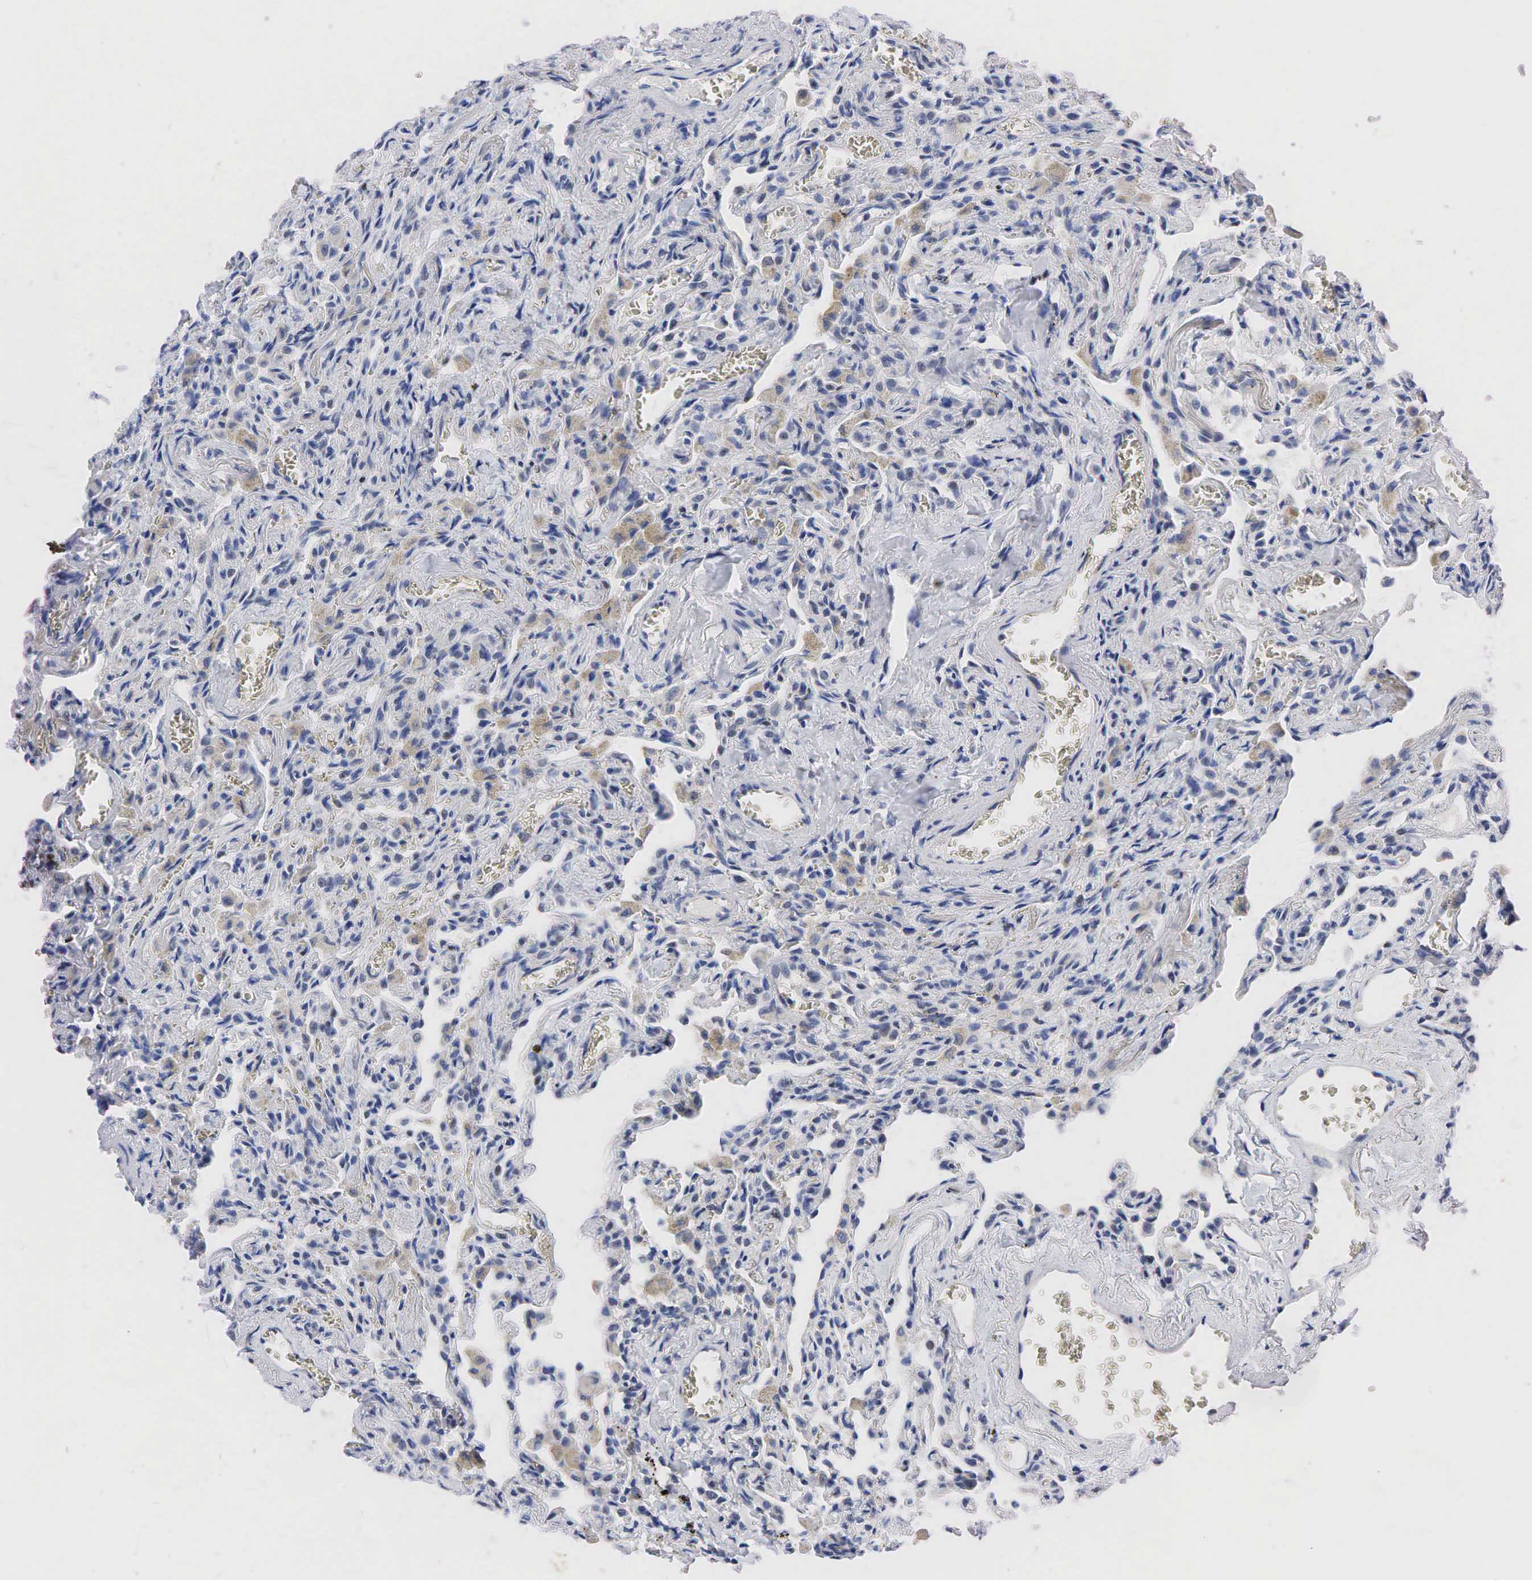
{"staining": {"intensity": "weak", "quantity": "<25%", "location": "nuclear"}, "tissue": "lung", "cell_type": "Alveolar cells", "image_type": "normal", "snomed": [{"axis": "morphology", "description": "Normal tissue, NOS"}, {"axis": "topography", "description": "Lung"}], "caption": "Protein analysis of benign lung shows no significant expression in alveolar cells. Brightfield microscopy of immunohistochemistry (IHC) stained with DAB (brown) and hematoxylin (blue), captured at high magnification.", "gene": "PGR", "patient": {"sex": "male", "age": 73}}